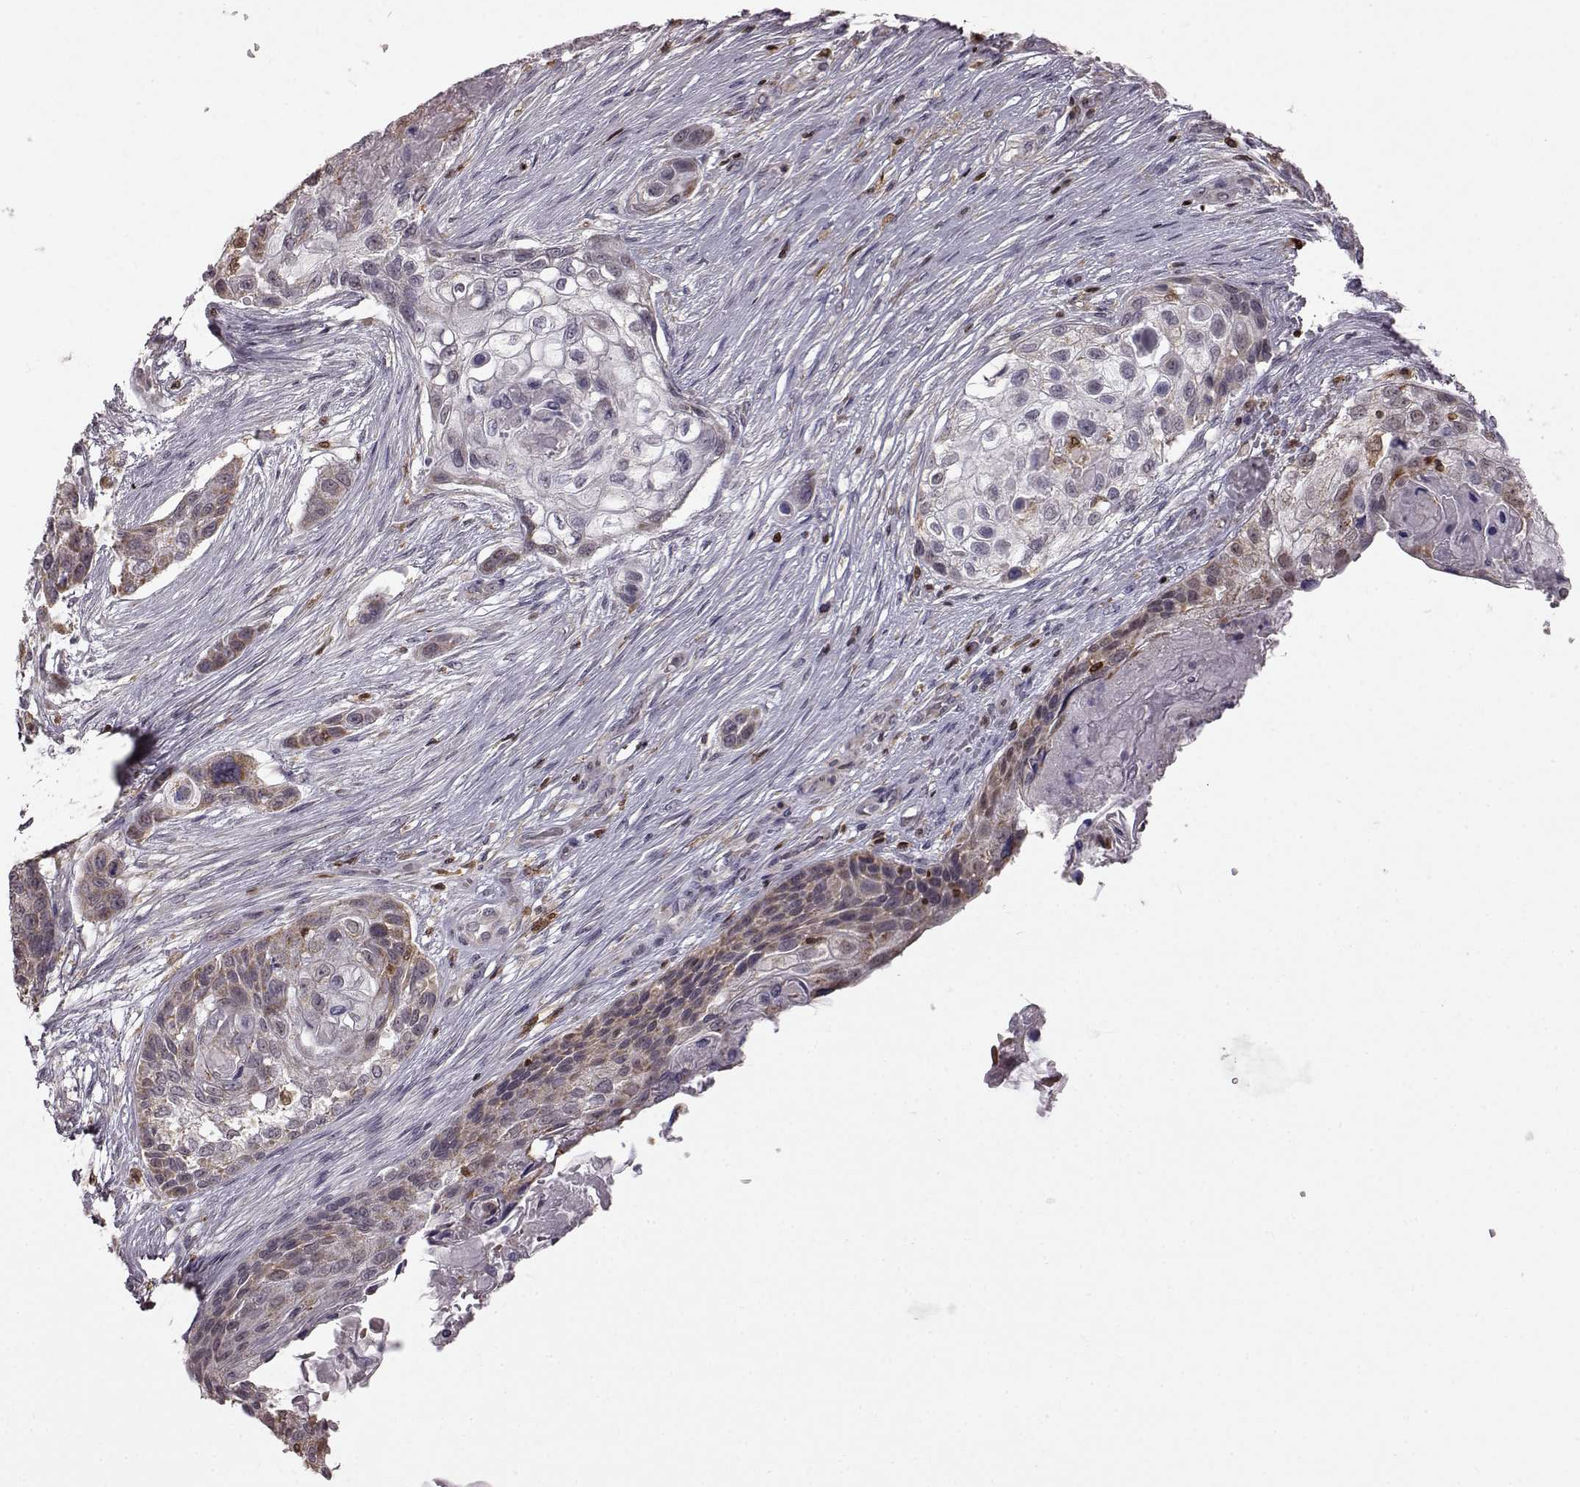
{"staining": {"intensity": "moderate", "quantity": "25%-75%", "location": "cytoplasmic/membranous"}, "tissue": "lung cancer", "cell_type": "Tumor cells", "image_type": "cancer", "snomed": [{"axis": "morphology", "description": "Squamous cell carcinoma, NOS"}, {"axis": "topography", "description": "Lung"}], "caption": "Protein staining by immunohistochemistry demonstrates moderate cytoplasmic/membranous expression in about 25%-75% of tumor cells in lung squamous cell carcinoma.", "gene": "DOK2", "patient": {"sex": "male", "age": 69}}